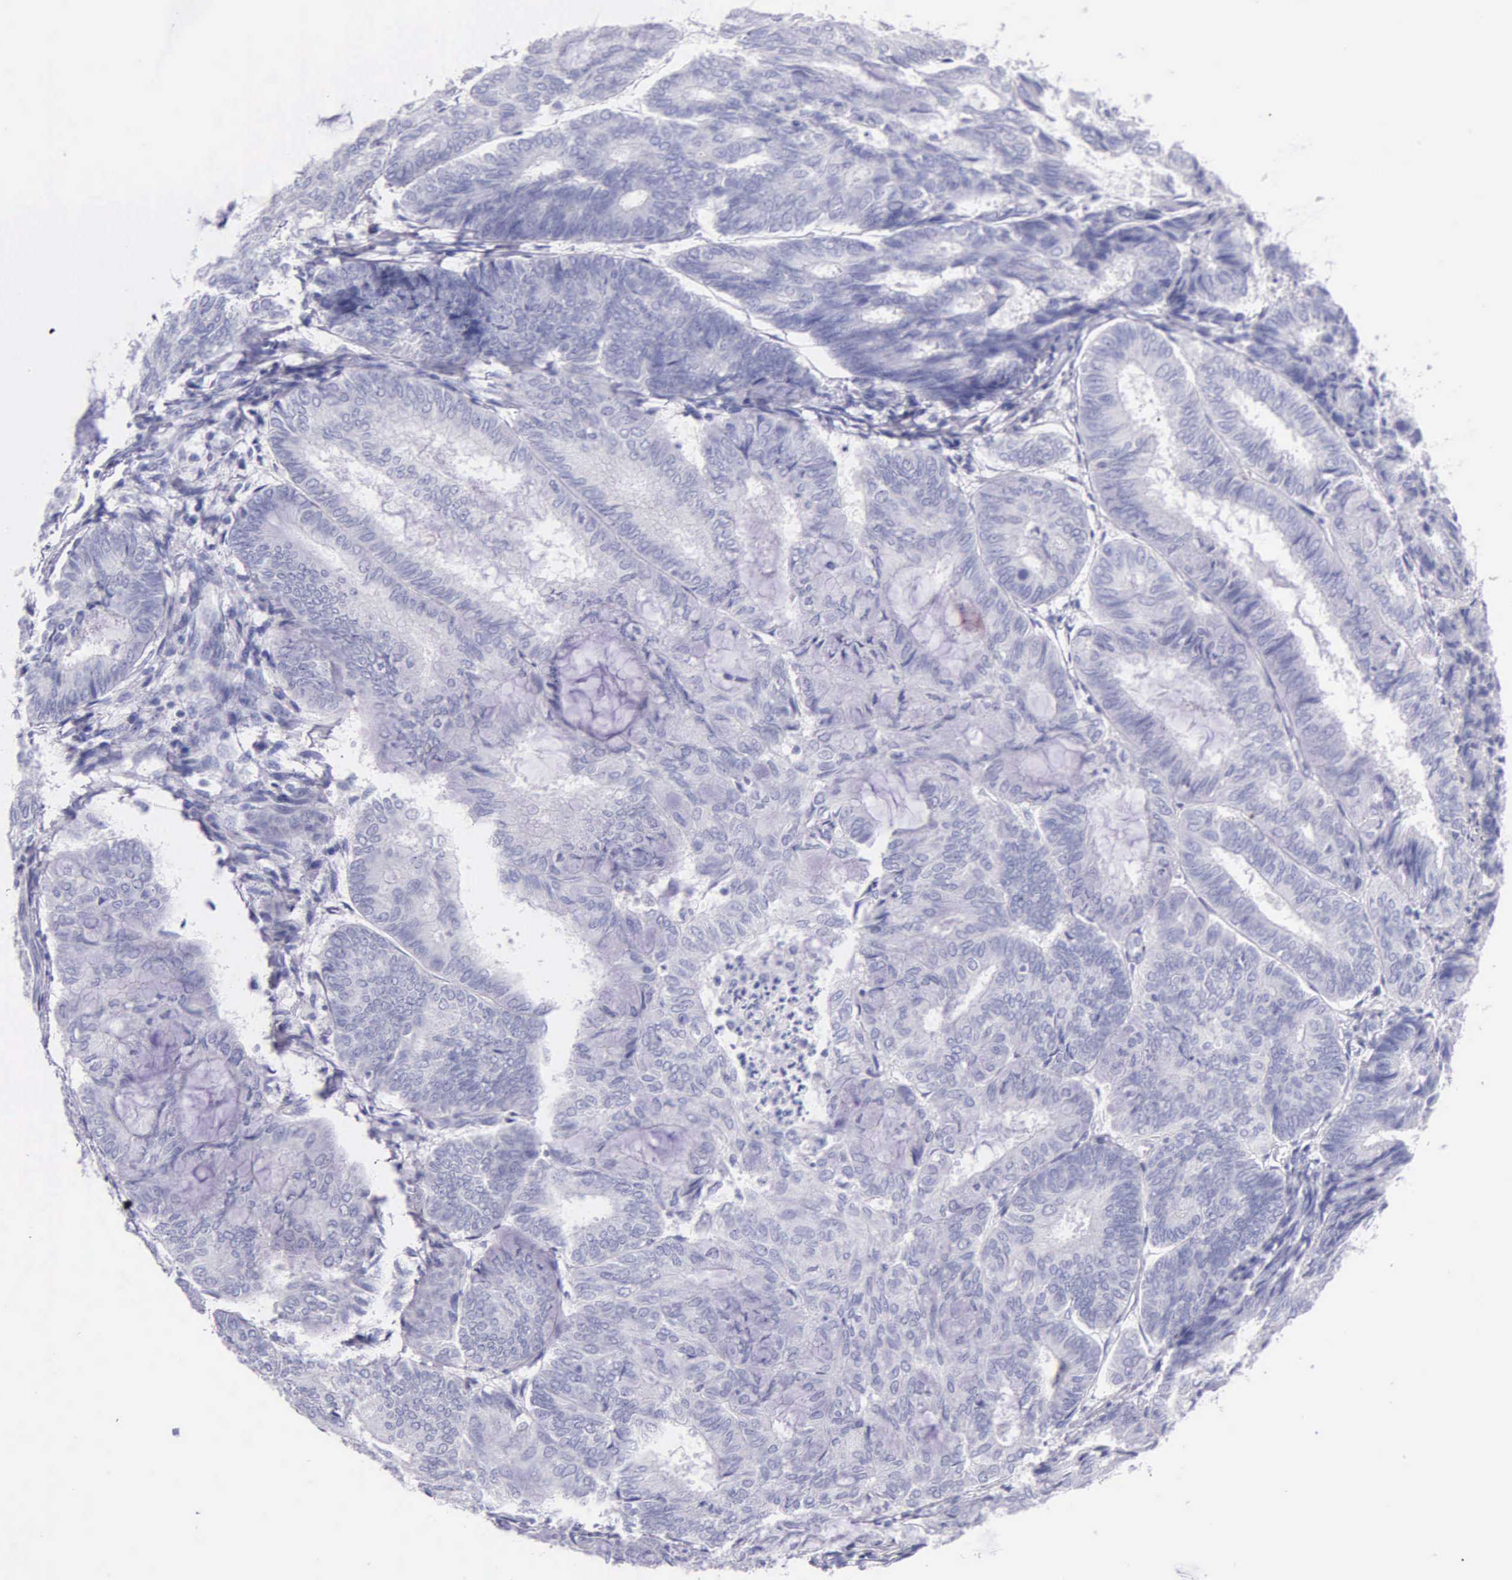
{"staining": {"intensity": "negative", "quantity": "none", "location": "none"}, "tissue": "endometrial cancer", "cell_type": "Tumor cells", "image_type": "cancer", "snomed": [{"axis": "morphology", "description": "Adenocarcinoma, NOS"}, {"axis": "topography", "description": "Endometrium"}], "caption": "Immunohistochemical staining of human endometrial adenocarcinoma displays no significant staining in tumor cells.", "gene": "KLK3", "patient": {"sex": "female", "age": 59}}